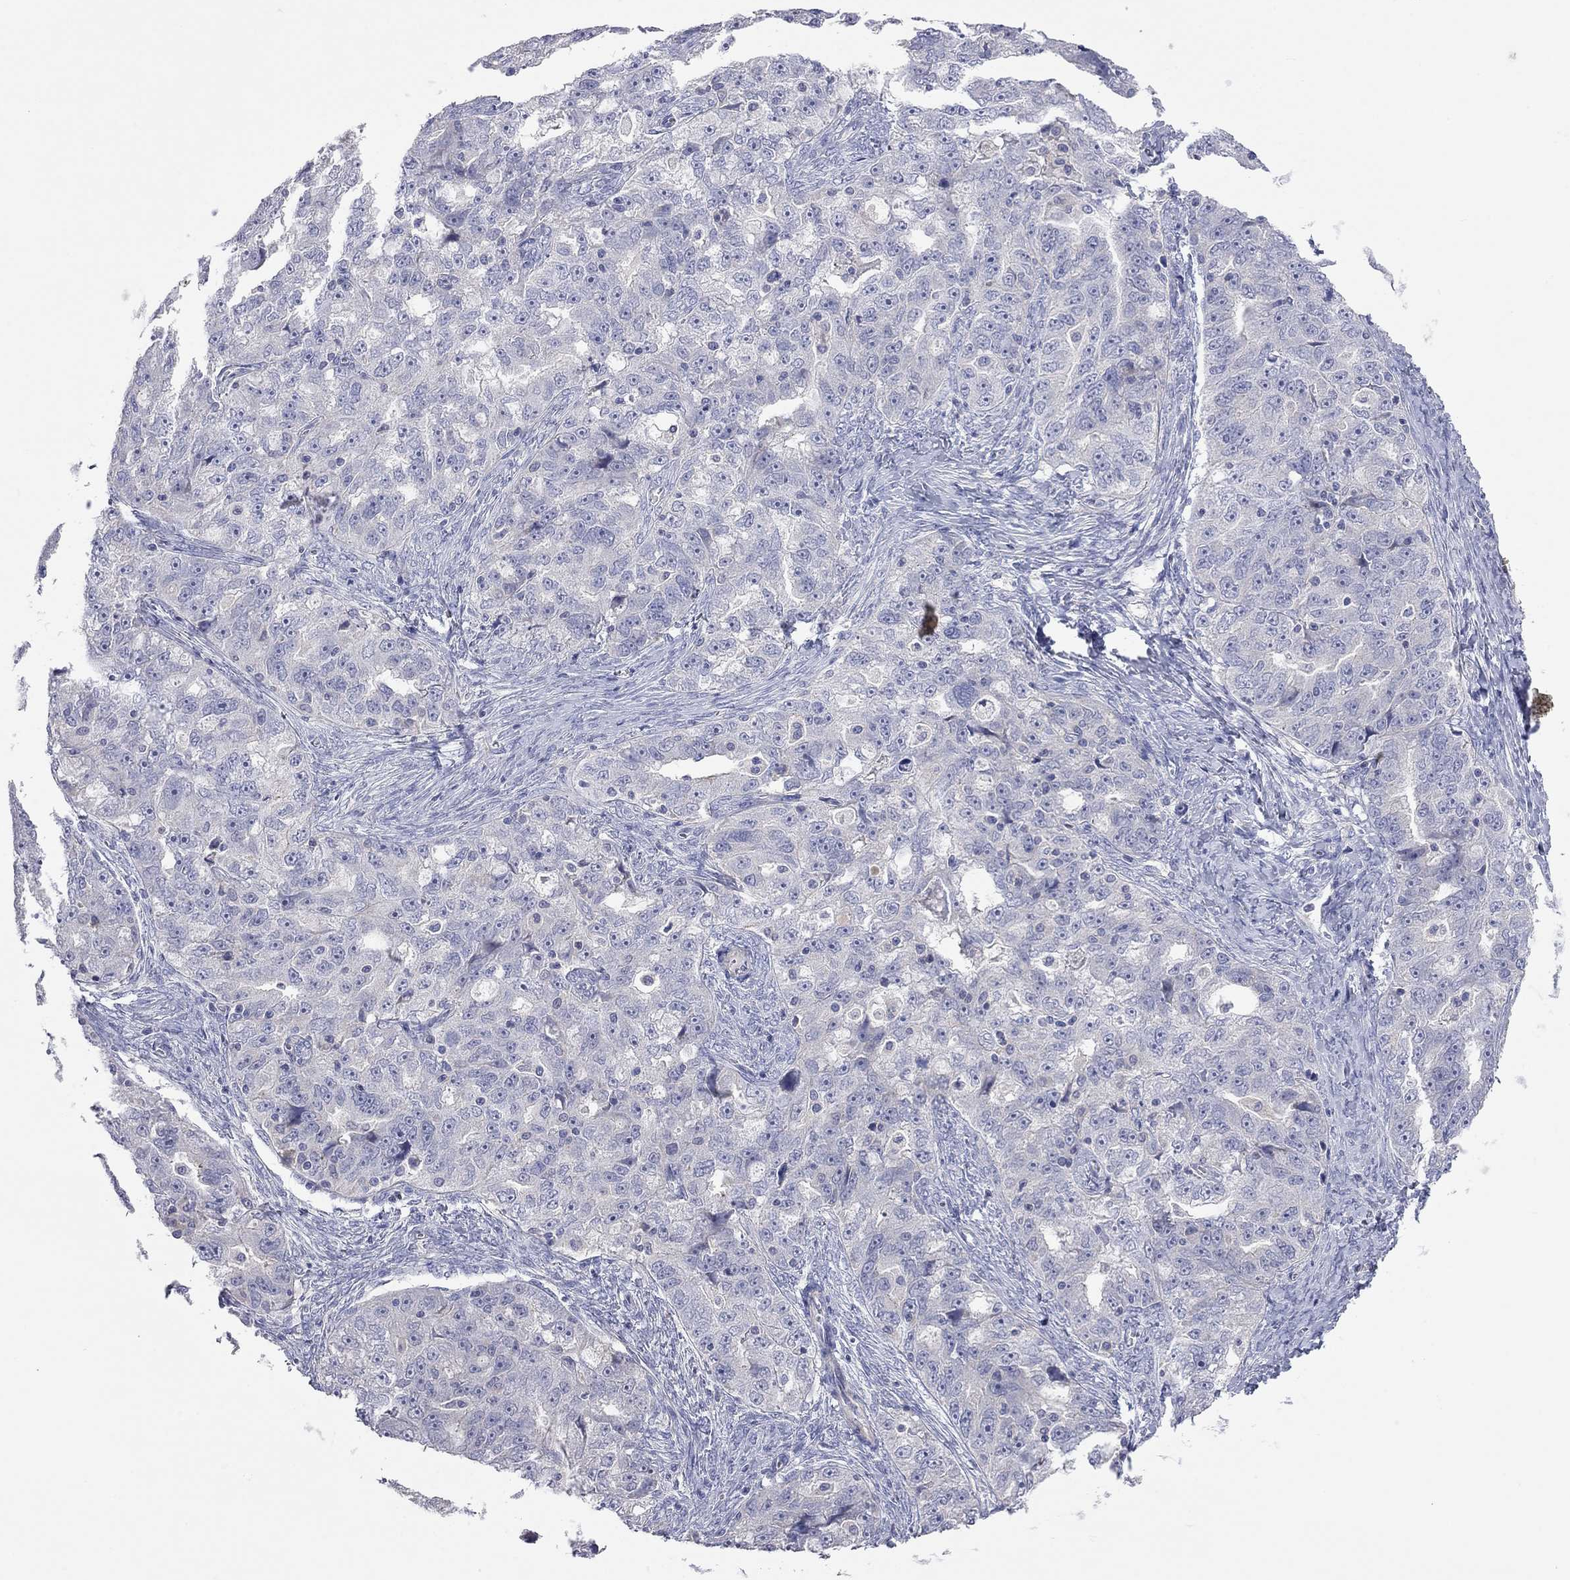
{"staining": {"intensity": "negative", "quantity": "none", "location": "none"}, "tissue": "ovarian cancer", "cell_type": "Tumor cells", "image_type": "cancer", "snomed": [{"axis": "morphology", "description": "Cystadenocarcinoma, serous, NOS"}, {"axis": "topography", "description": "Ovary"}], "caption": "An immunohistochemistry micrograph of serous cystadenocarcinoma (ovarian) is shown. There is no staining in tumor cells of serous cystadenocarcinoma (ovarian). Brightfield microscopy of IHC stained with DAB (brown) and hematoxylin (blue), captured at high magnification.", "gene": "KCNB1", "patient": {"sex": "female", "age": 51}}